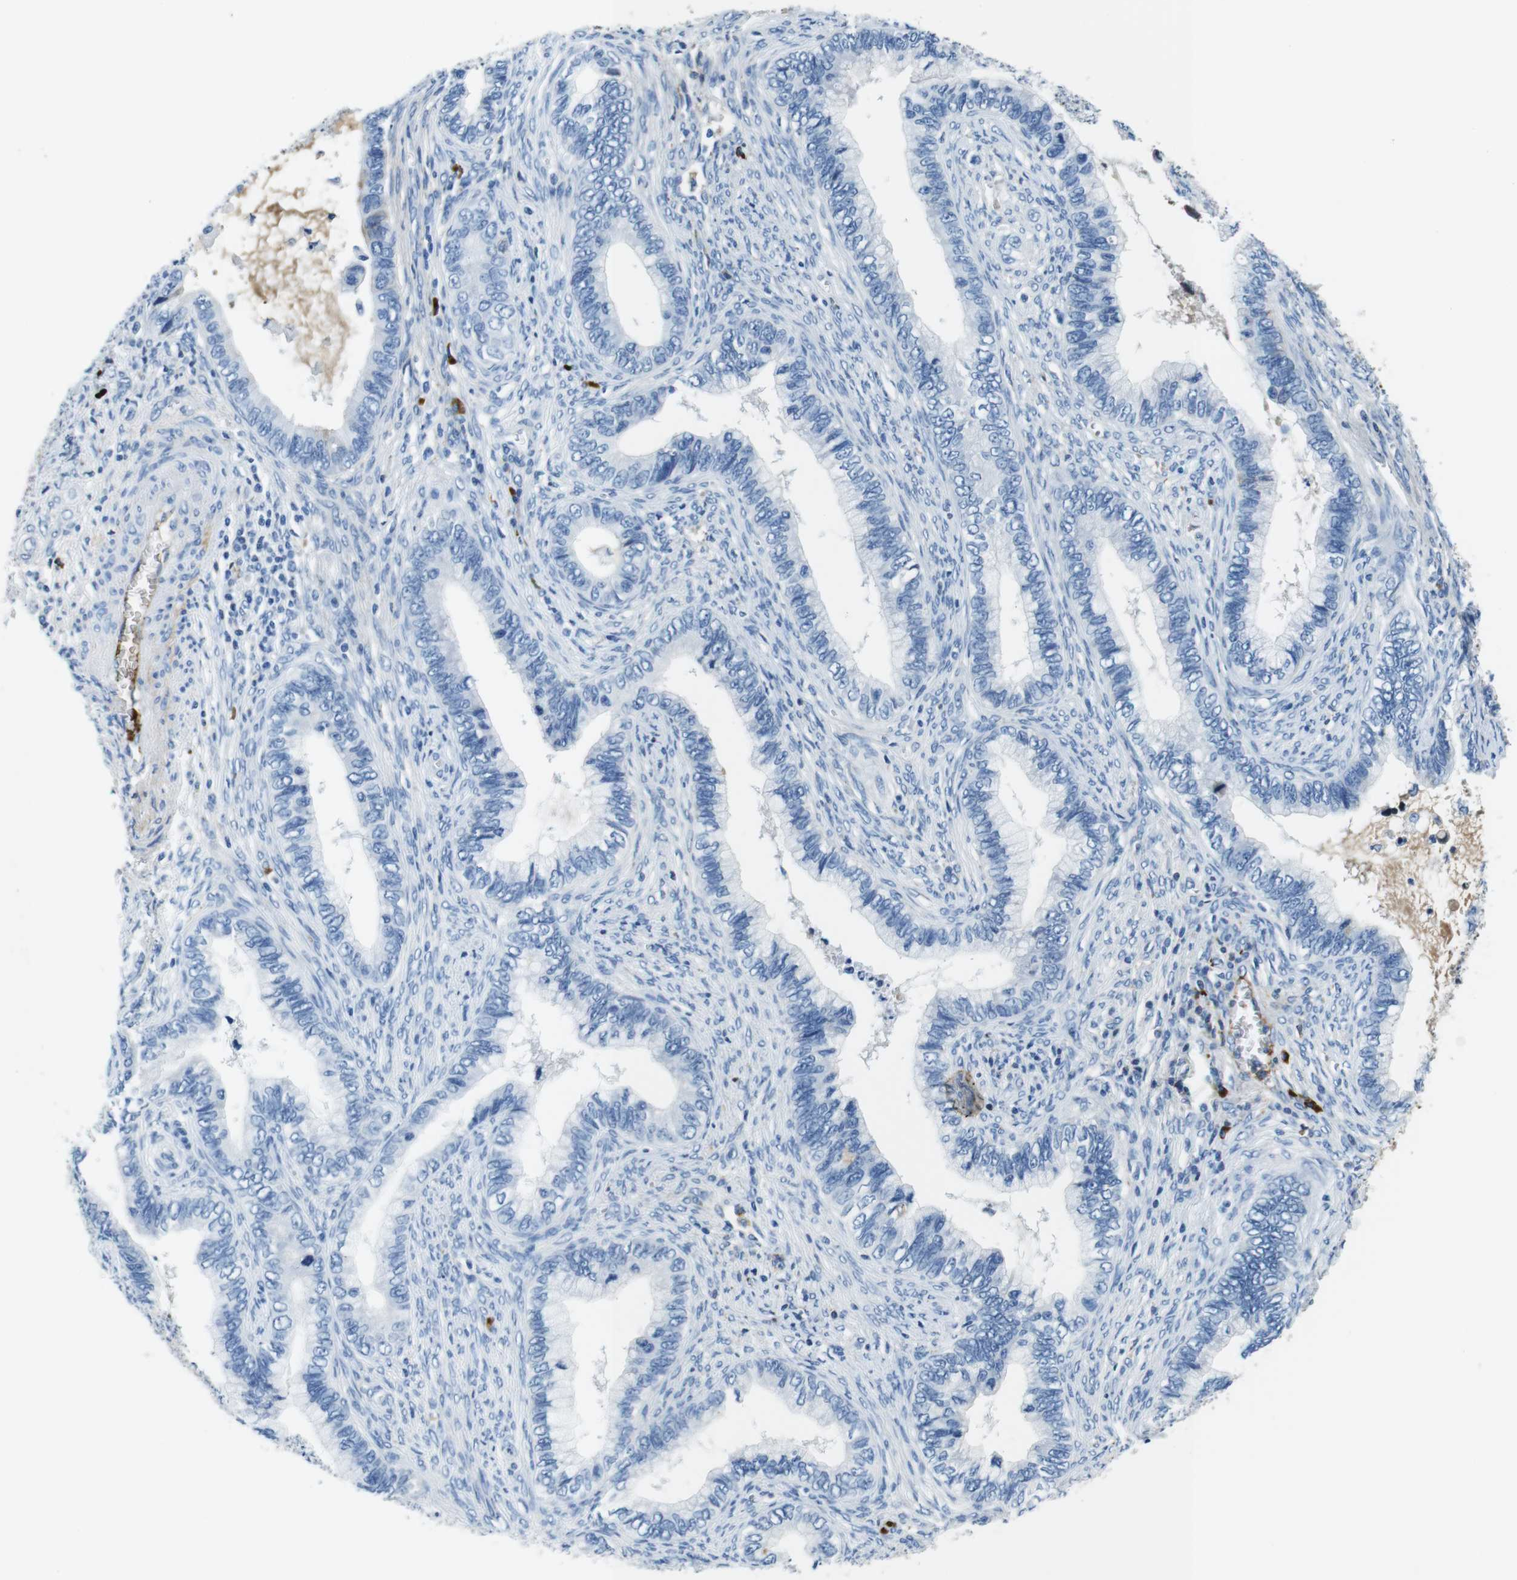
{"staining": {"intensity": "negative", "quantity": "none", "location": "none"}, "tissue": "cervical cancer", "cell_type": "Tumor cells", "image_type": "cancer", "snomed": [{"axis": "morphology", "description": "Adenocarcinoma, NOS"}, {"axis": "topography", "description": "Cervix"}], "caption": "The image exhibits no staining of tumor cells in adenocarcinoma (cervical).", "gene": "IGKC", "patient": {"sex": "female", "age": 44}}